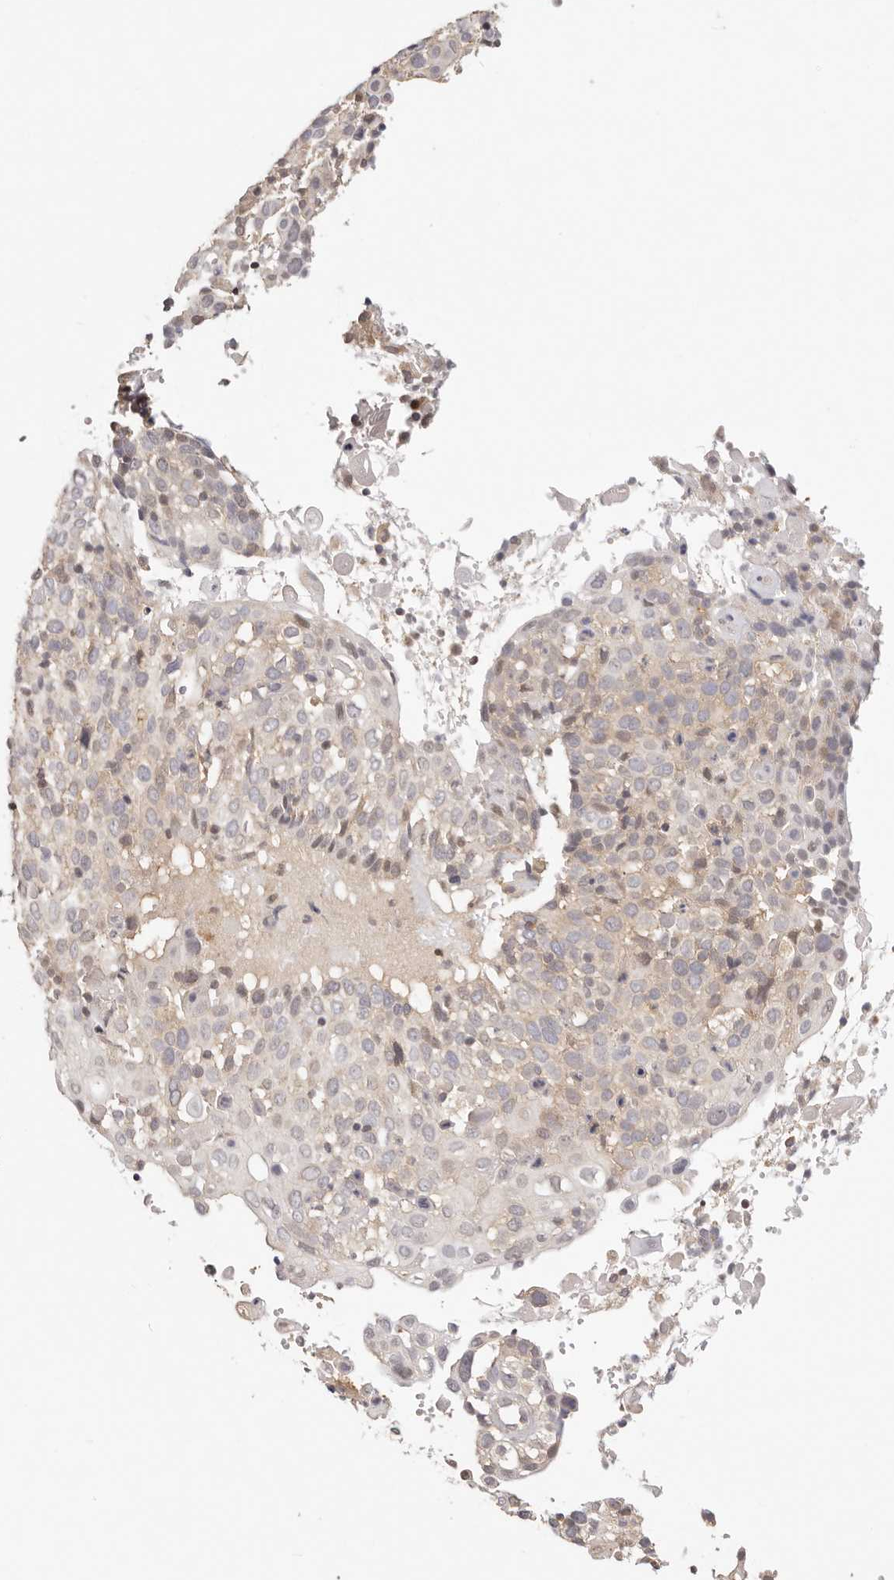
{"staining": {"intensity": "negative", "quantity": "none", "location": "none"}, "tissue": "cervical cancer", "cell_type": "Tumor cells", "image_type": "cancer", "snomed": [{"axis": "morphology", "description": "Squamous cell carcinoma, NOS"}, {"axis": "topography", "description": "Cervix"}], "caption": "Immunohistochemistry (IHC) photomicrograph of neoplastic tissue: cervical cancer (squamous cell carcinoma) stained with DAB (3,3'-diaminobenzidine) shows no significant protein expression in tumor cells.", "gene": "KCMF1", "patient": {"sex": "female", "age": 74}}